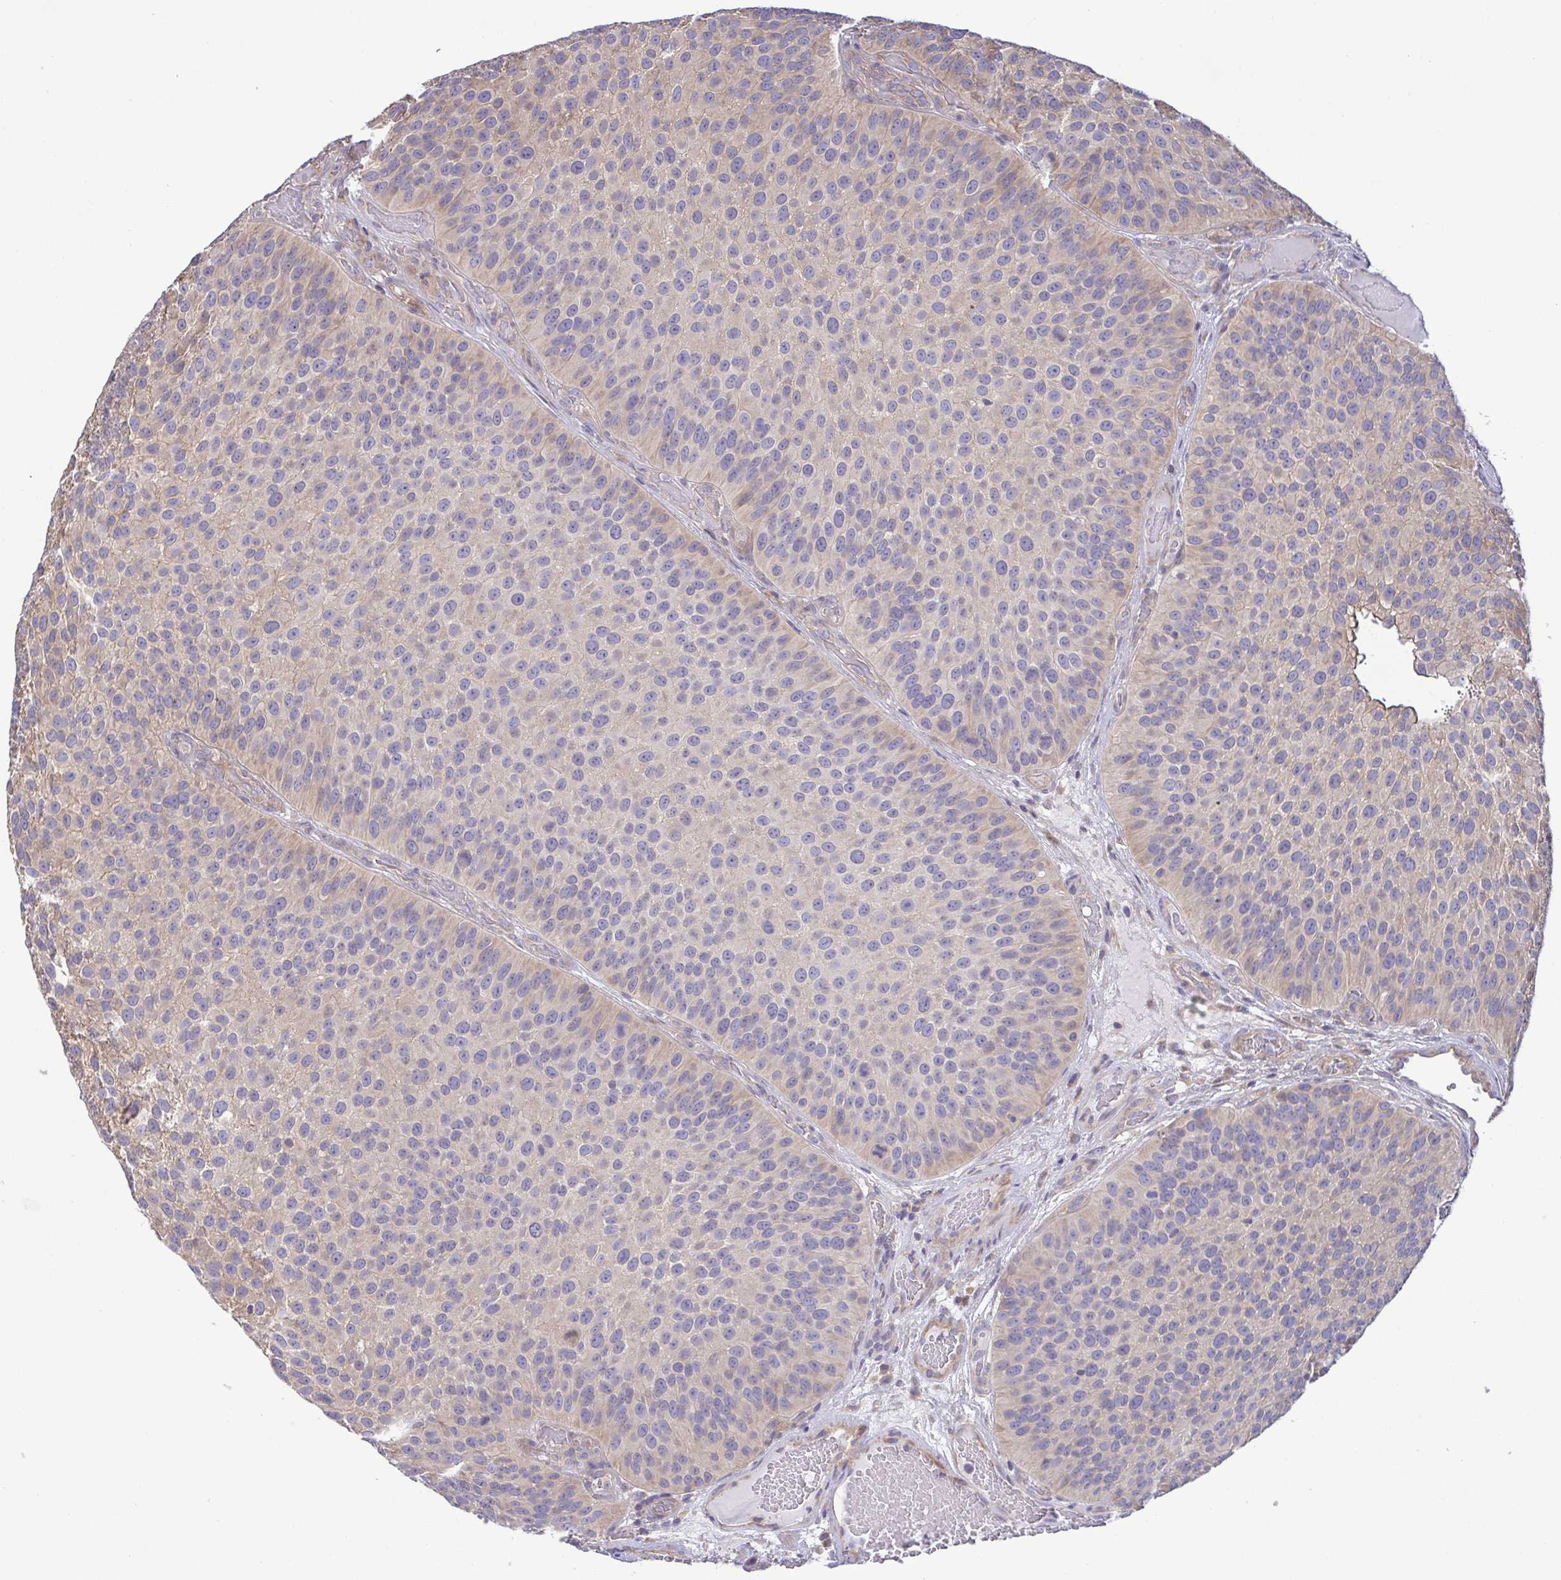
{"staining": {"intensity": "weak", "quantity": ">75%", "location": "cytoplasmic/membranous"}, "tissue": "urothelial cancer", "cell_type": "Tumor cells", "image_type": "cancer", "snomed": [{"axis": "morphology", "description": "Urothelial carcinoma, Low grade"}, {"axis": "topography", "description": "Urinary bladder"}], "caption": "Human urothelial carcinoma (low-grade) stained with a protein marker displays weak staining in tumor cells.", "gene": "LMF2", "patient": {"sex": "male", "age": 76}}